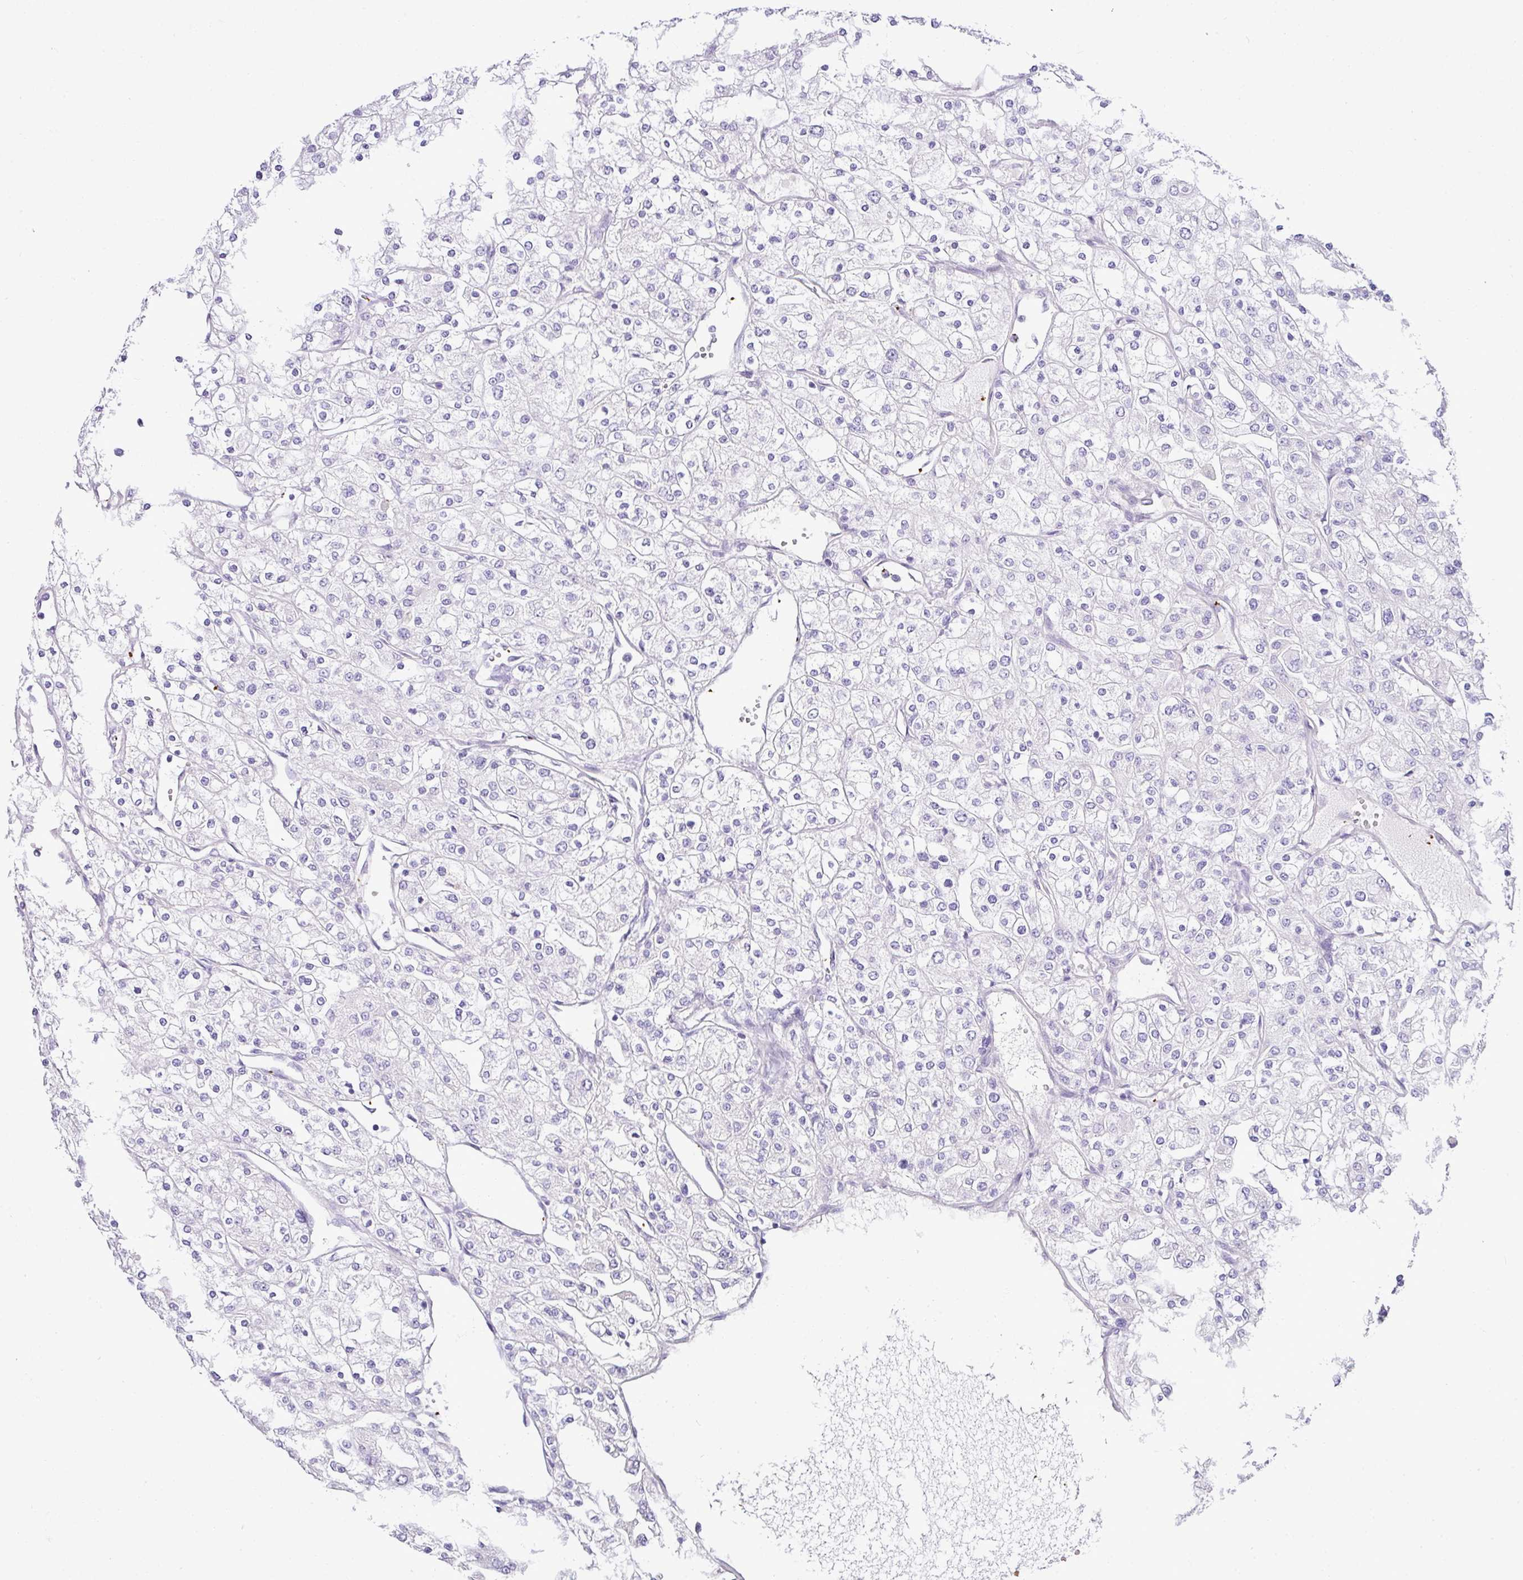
{"staining": {"intensity": "negative", "quantity": "none", "location": "none"}, "tissue": "renal cancer", "cell_type": "Tumor cells", "image_type": "cancer", "snomed": [{"axis": "morphology", "description": "Adenocarcinoma, NOS"}, {"axis": "topography", "description": "Kidney"}], "caption": "The IHC photomicrograph has no significant expression in tumor cells of renal cancer (adenocarcinoma) tissue.", "gene": "CMTM5", "patient": {"sex": "male", "age": 80}}